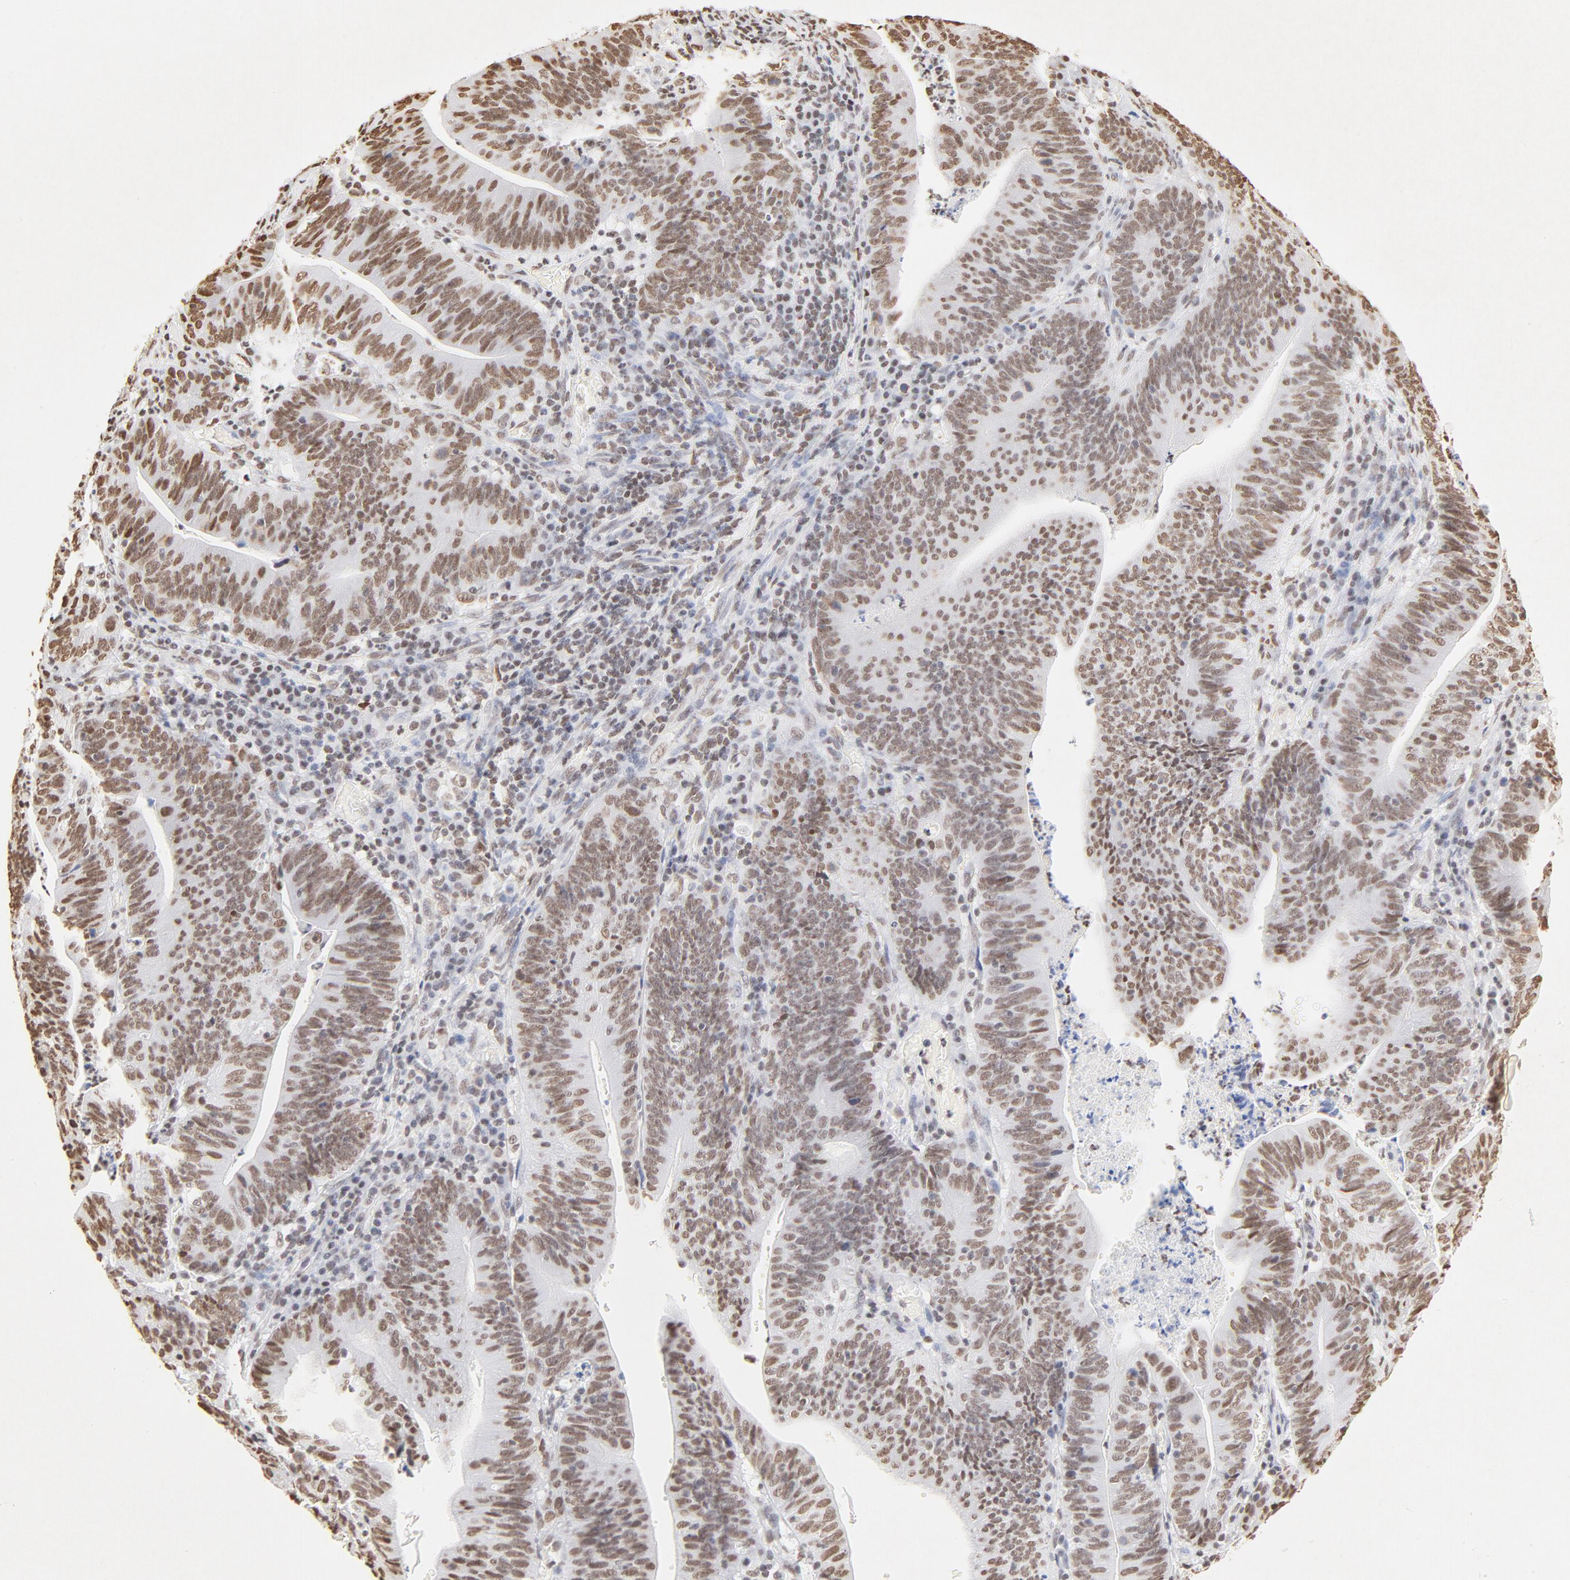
{"staining": {"intensity": "moderate", "quantity": ">75%", "location": "nuclear"}, "tissue": "stomach cancer", "cell_type": "Tumor cells", "image_type": "cancer", "snomed": [{"axis": "morphology", "description": "Adenocarcinoma, NOS"}, {"axis": "topography", "description": "Stomach, lower"}], "caption": "This is a photomicrograph of immunohistochemistry staining of adenocarcinoma (stomach), which shows moderate positivity in the nuclear of tumor cells.", "gene": "ZNF540", "patient": {"sex": "female", "age": 86}}